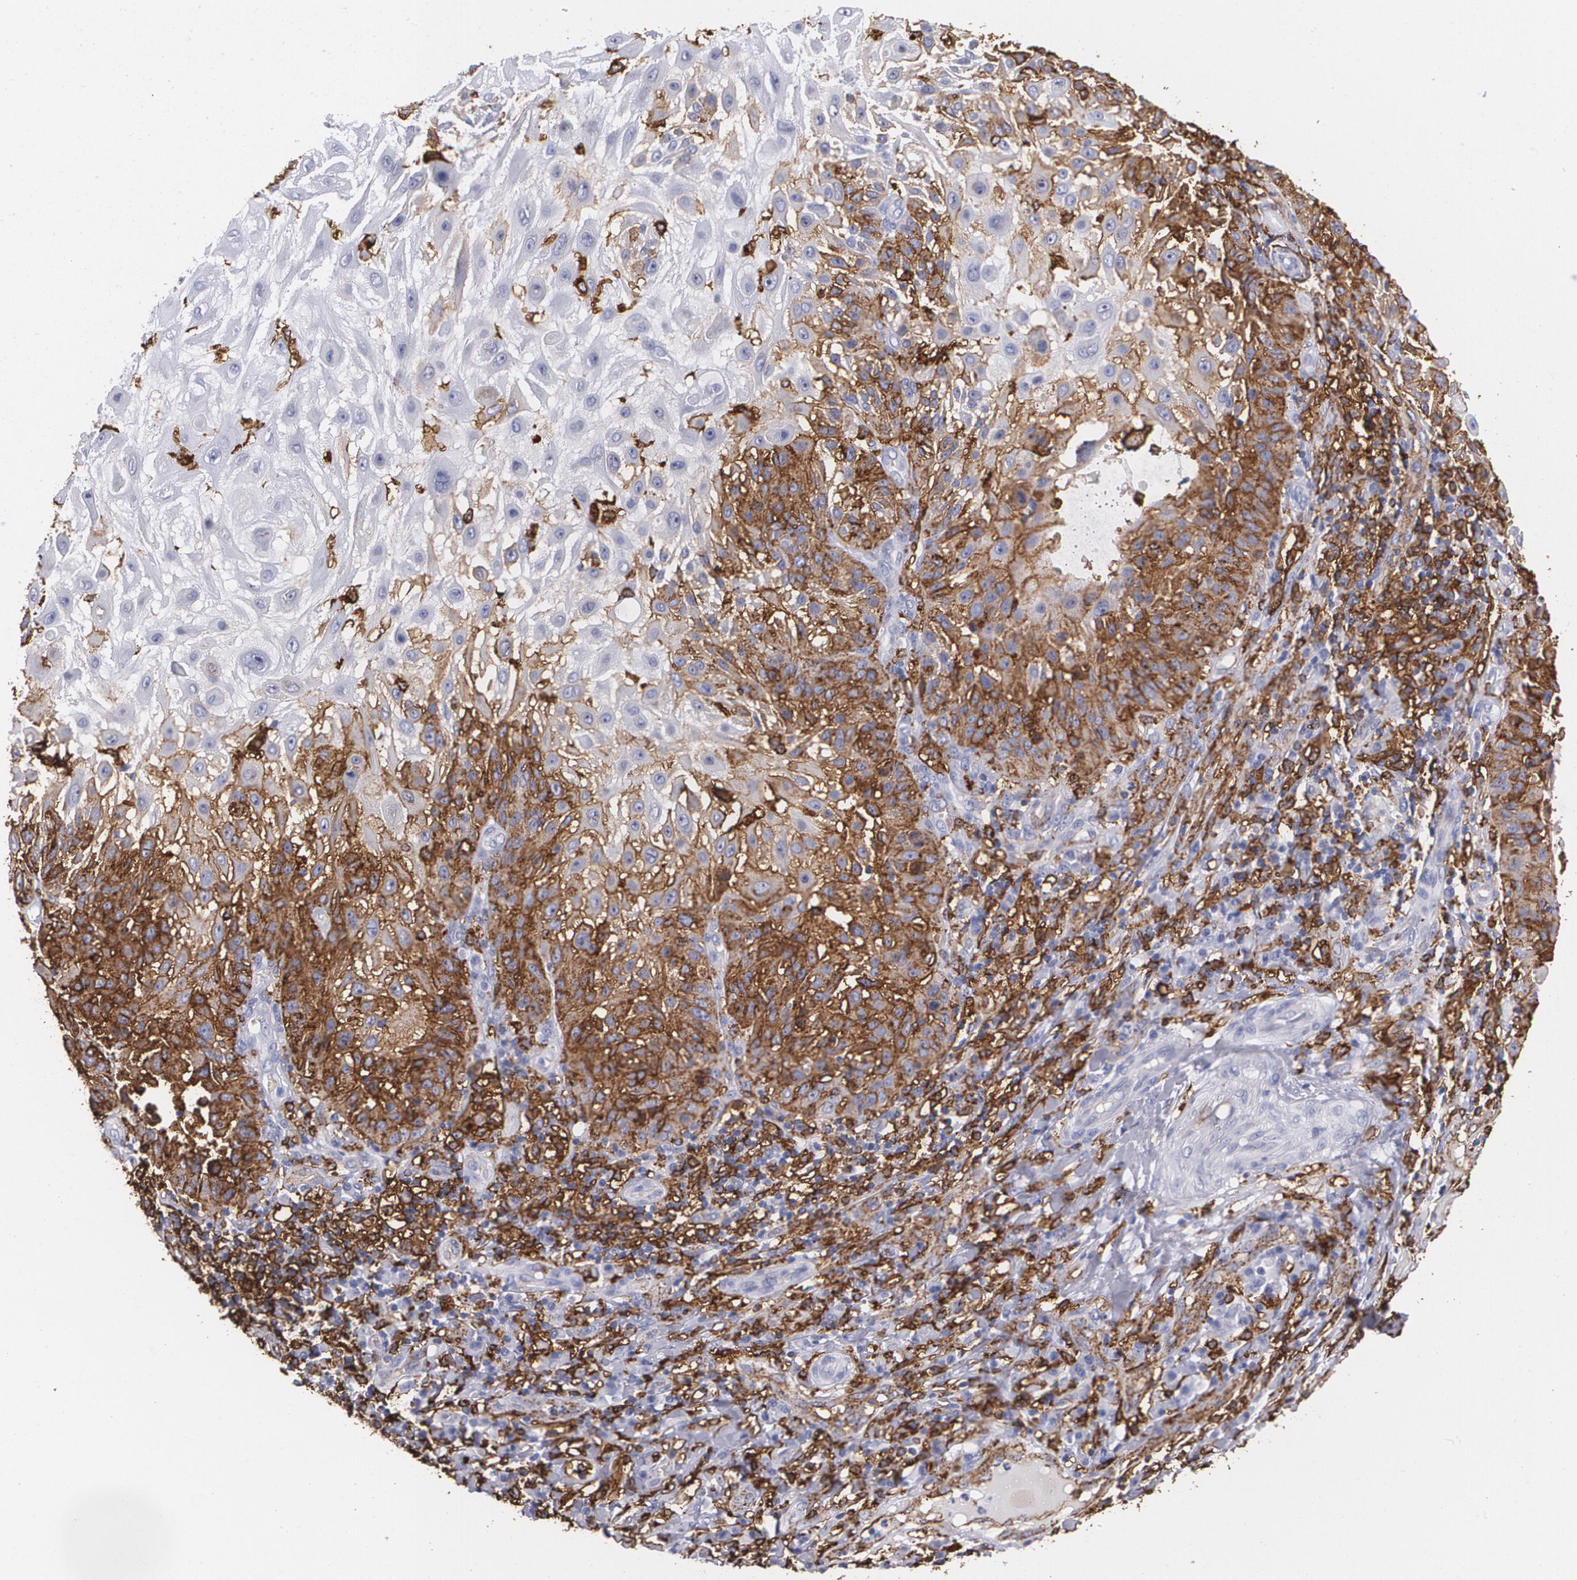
{"staining": {"intensity": "moderate", "quantity": "25%-75%", "location": "cytoplasmic/membranous"}, "tissue": "skin cancer", "cell_type": "Tumor cells", "image_type": "cancer", "snomed": [{"axis": "morphology", "description": "Squamous cell carcinoma, NOS"}, {"axis": "topography", "description": "Skin"}], "caption": "Immunohistochemical staining of squamous cell carcinoma (skin) reveals medium levels of moderate cytoplasmic/membranous staining in about 25%-75% of tumor cells. The staining was performed using DAB, with brown indicating positive protein expression. Nuclei are stained blue with hematoxylin.", "gene": "HLA-DRA", "patient": {"sex": "female", "age": 89}}